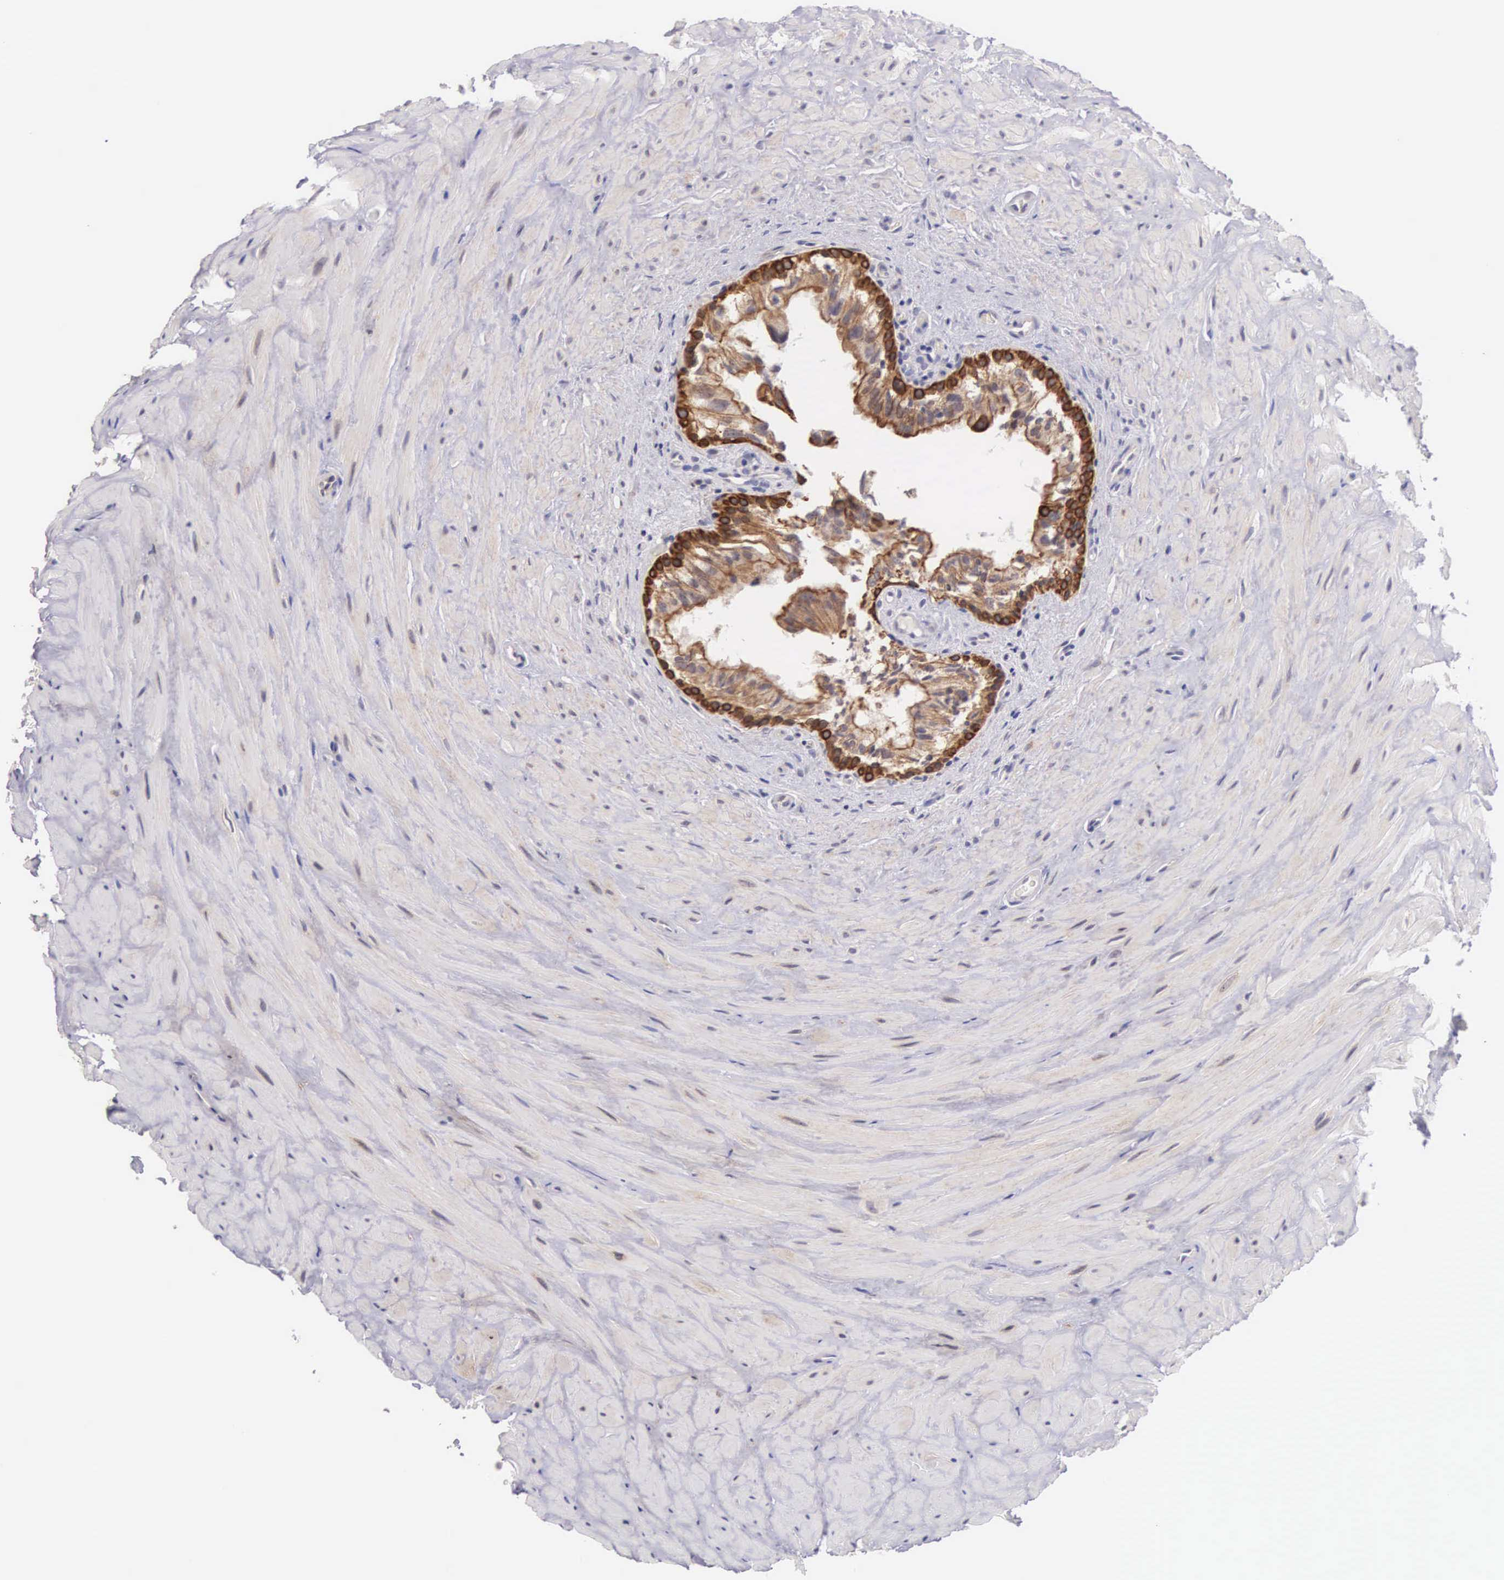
{"staining": {"intensity": "moderate", "quantity": ">75%", "location": "cytoplasmic/membranous"}, "tissue": "epididymis", "cell_type": "Glandular cells", "image_type": "normal", "snomed": [{"axis": "morphology", "description": "Normal tissue, NOS"}, {"axis": "topography", "description": "Epididymis"}], "caption": "Immunohistochemistry staining of normal epididymis, which shows medium levels of moderate cytoplasmic/membranous staining in about >75% of glandular cells indicating moderate cytoplasmic/membranous protein expression. The staining was performed using DAB (brown) for protein detection and nuclei were counterstained in hematoxylin (blue).", "gene": "PIR", "patient": {"sex": "male", "age": 35}}